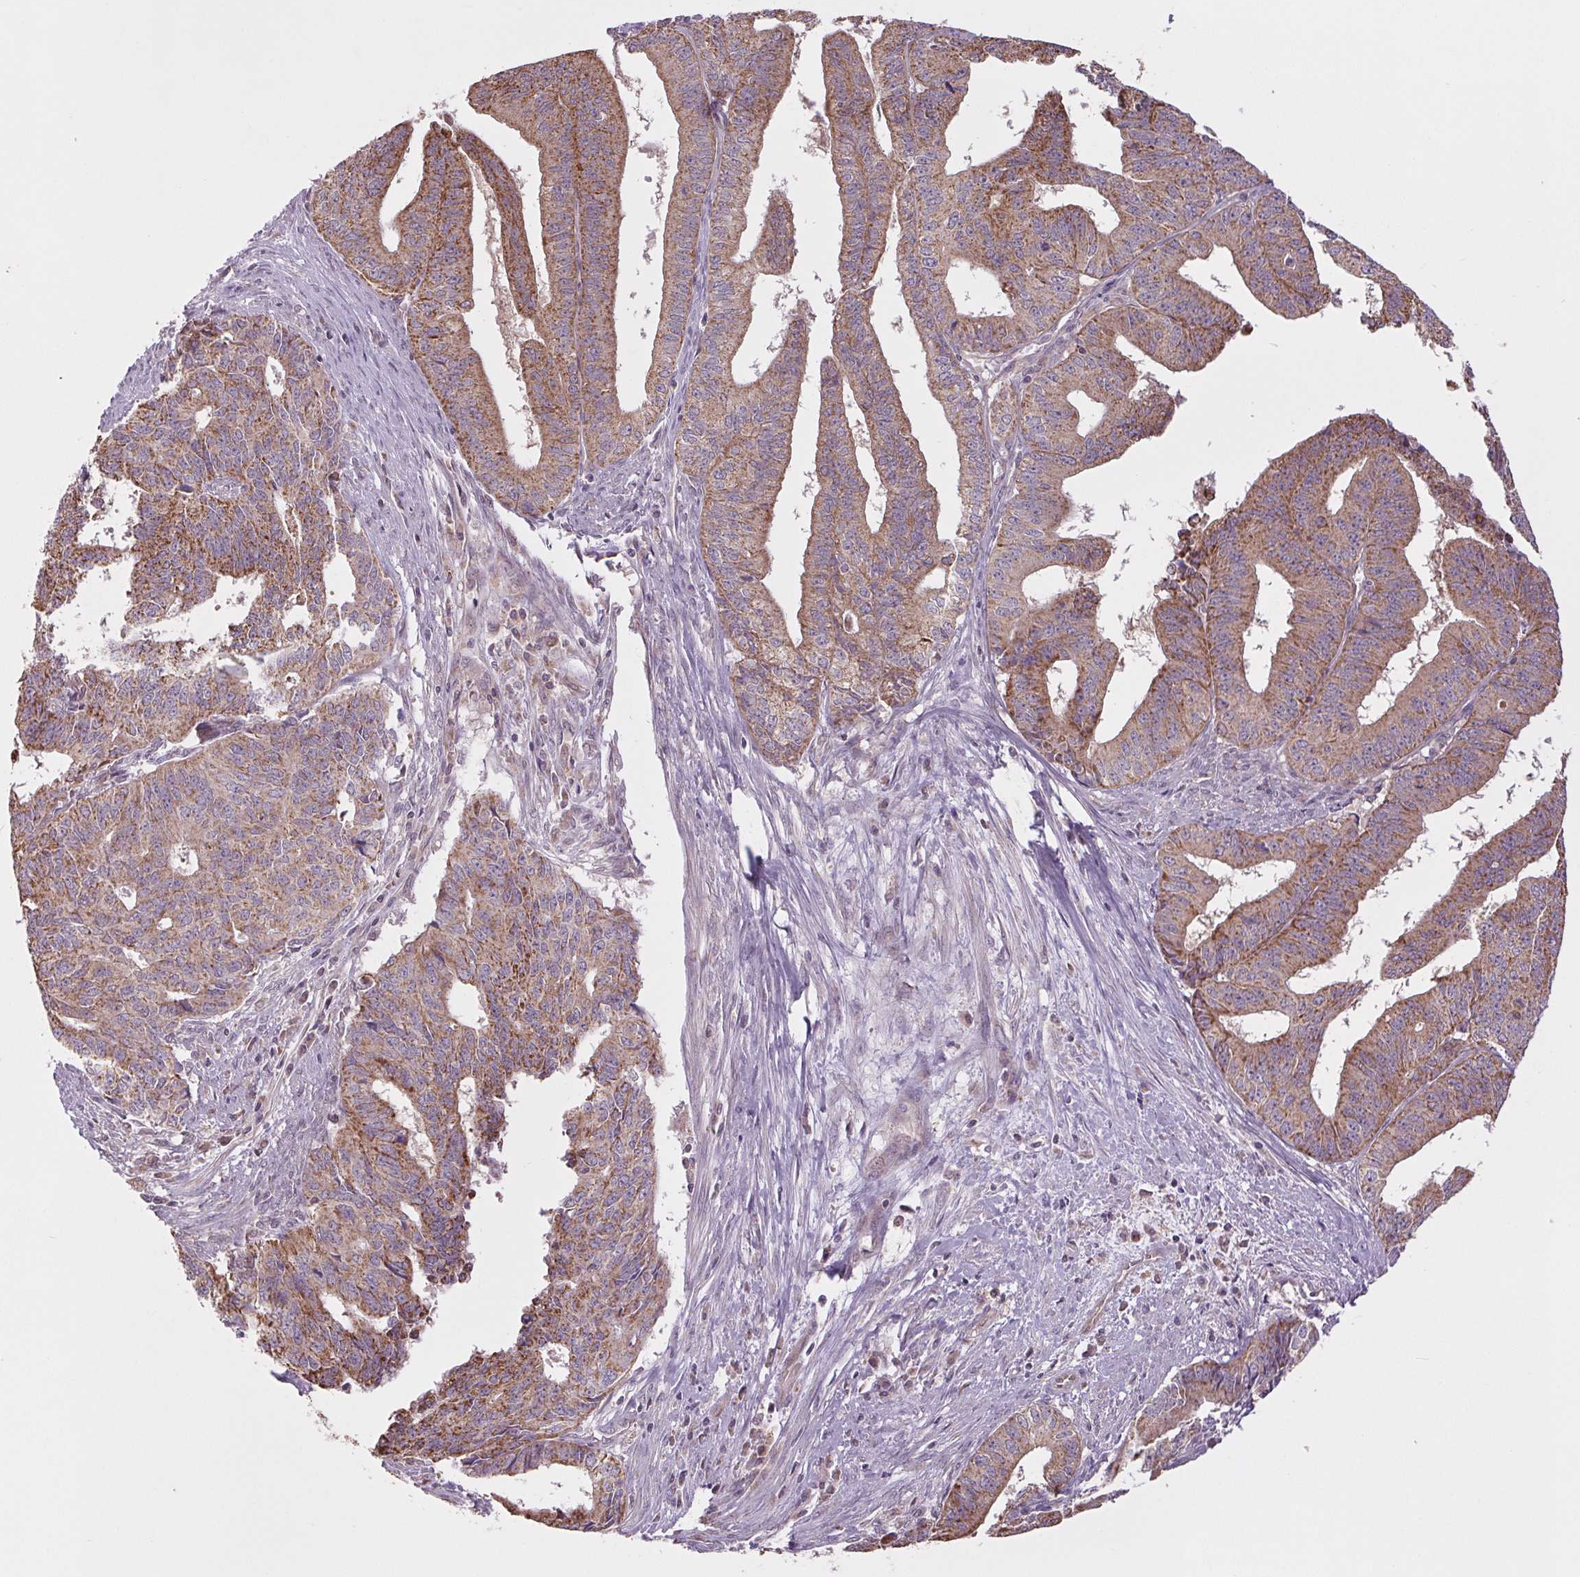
{"staining": {"intensity": "moderate", "quantity": "25%-75%", "location": "cytoplasmic/membranous"}, "tissue": "endometrial cancer", "cell_type": "Tumor cells", "image_type": "cancer", "snomed": [{"axis": "morphology", "description": "Adenocarcinoma, NOS"}, {"axis": "topography", "description": "Endometrium"}], "caption": "A medium amount of moderate cytoplasmic/membranous staining is seen in approximately 25%-75% of tumor cells in endometrial adenocarcinoma tissue. (DAB (3,3'-diaminobenzidine) IHC, brown staining for protein, blue staining for nuclei).", "gene": "MAP3K5", "patient": {"sex": "female", "age": 65}}